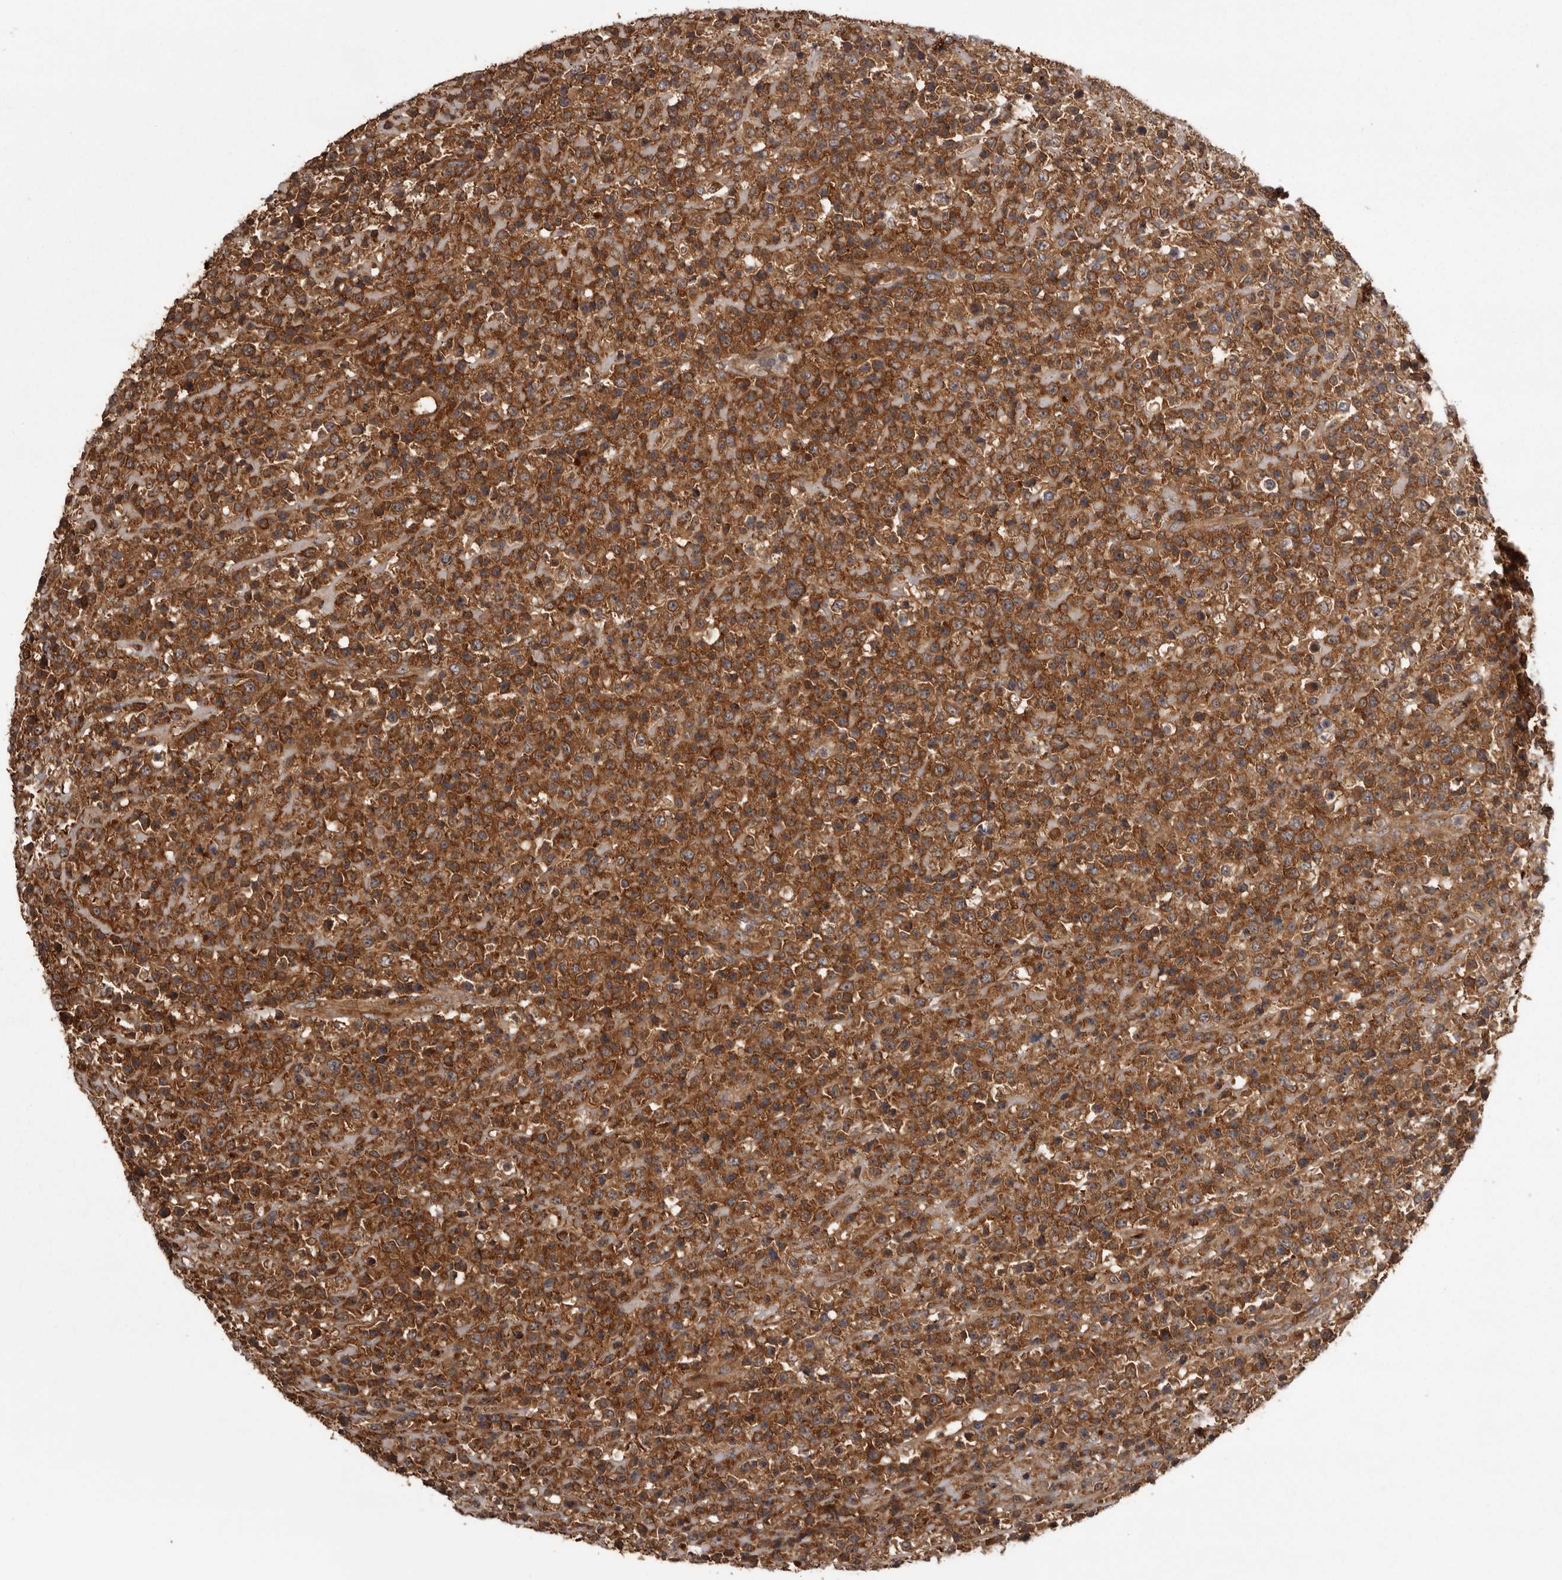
{"staining": {"intensity": "strong", "quantity": ">75%", "location": "cytoplasmic/membranous"}, "tissue": "lymphoma", "cell_type": "Tumor cells", "image_type": "cancer", "snomed": [{"axis": "morphology", "description": "Malignant lymphoma, non-Hodgkin's type, High grade"}, {"axis": "topography", "description": "Colon"}], "caption": "A high-resolution micrograph shows IHC staining of lymphoma, which demonstrates strong cytoplasmic/membranous staining in approximately >75% of tumor cells.", "gene": "DARS1", "patient": {"sex": "female", "age": 53}}